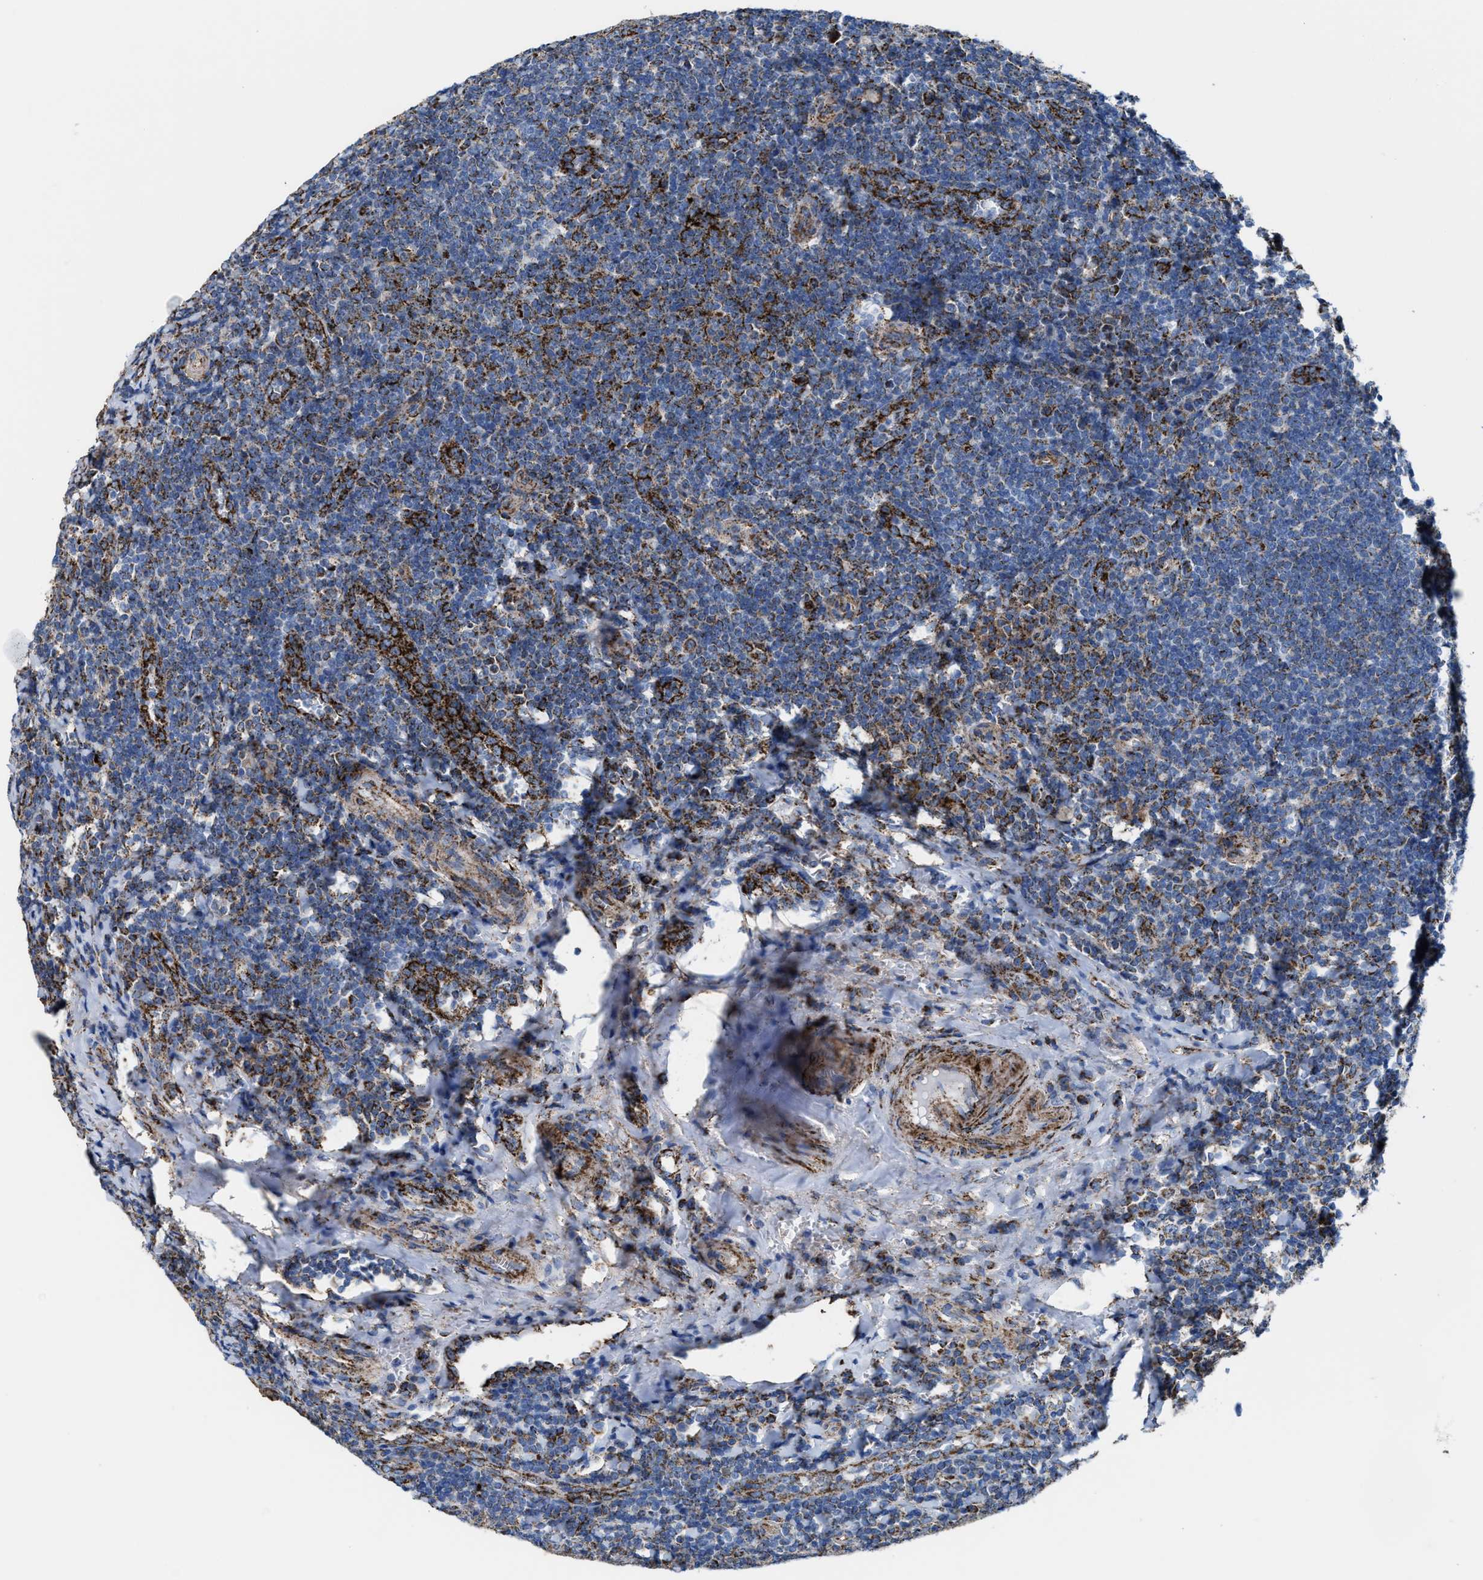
{"staining": {"intensity": "moderate", "quantity": "25%-75%", "location": "cytoplasmic/membranous"}, "tissue": "tonsil", "cell_type": "Germinal center cells", "image_type": "normal", "snomed": [{"axis": "morphology", "description": "Normal tissue, NOS"}, {"axis": "topography", "description": "Tonsil"}], "caption": "Brown immunohistochemical staining in normal tonsil exhibits moderate cytoplasmic/membranous positivity in approximately 25%-75% of germinal center cells. (brown staining indicates protein expression, while blue staining denotes nuclei).", "gene": "ALDH1B1", "patient": {"sex": "male", "age": 37}}